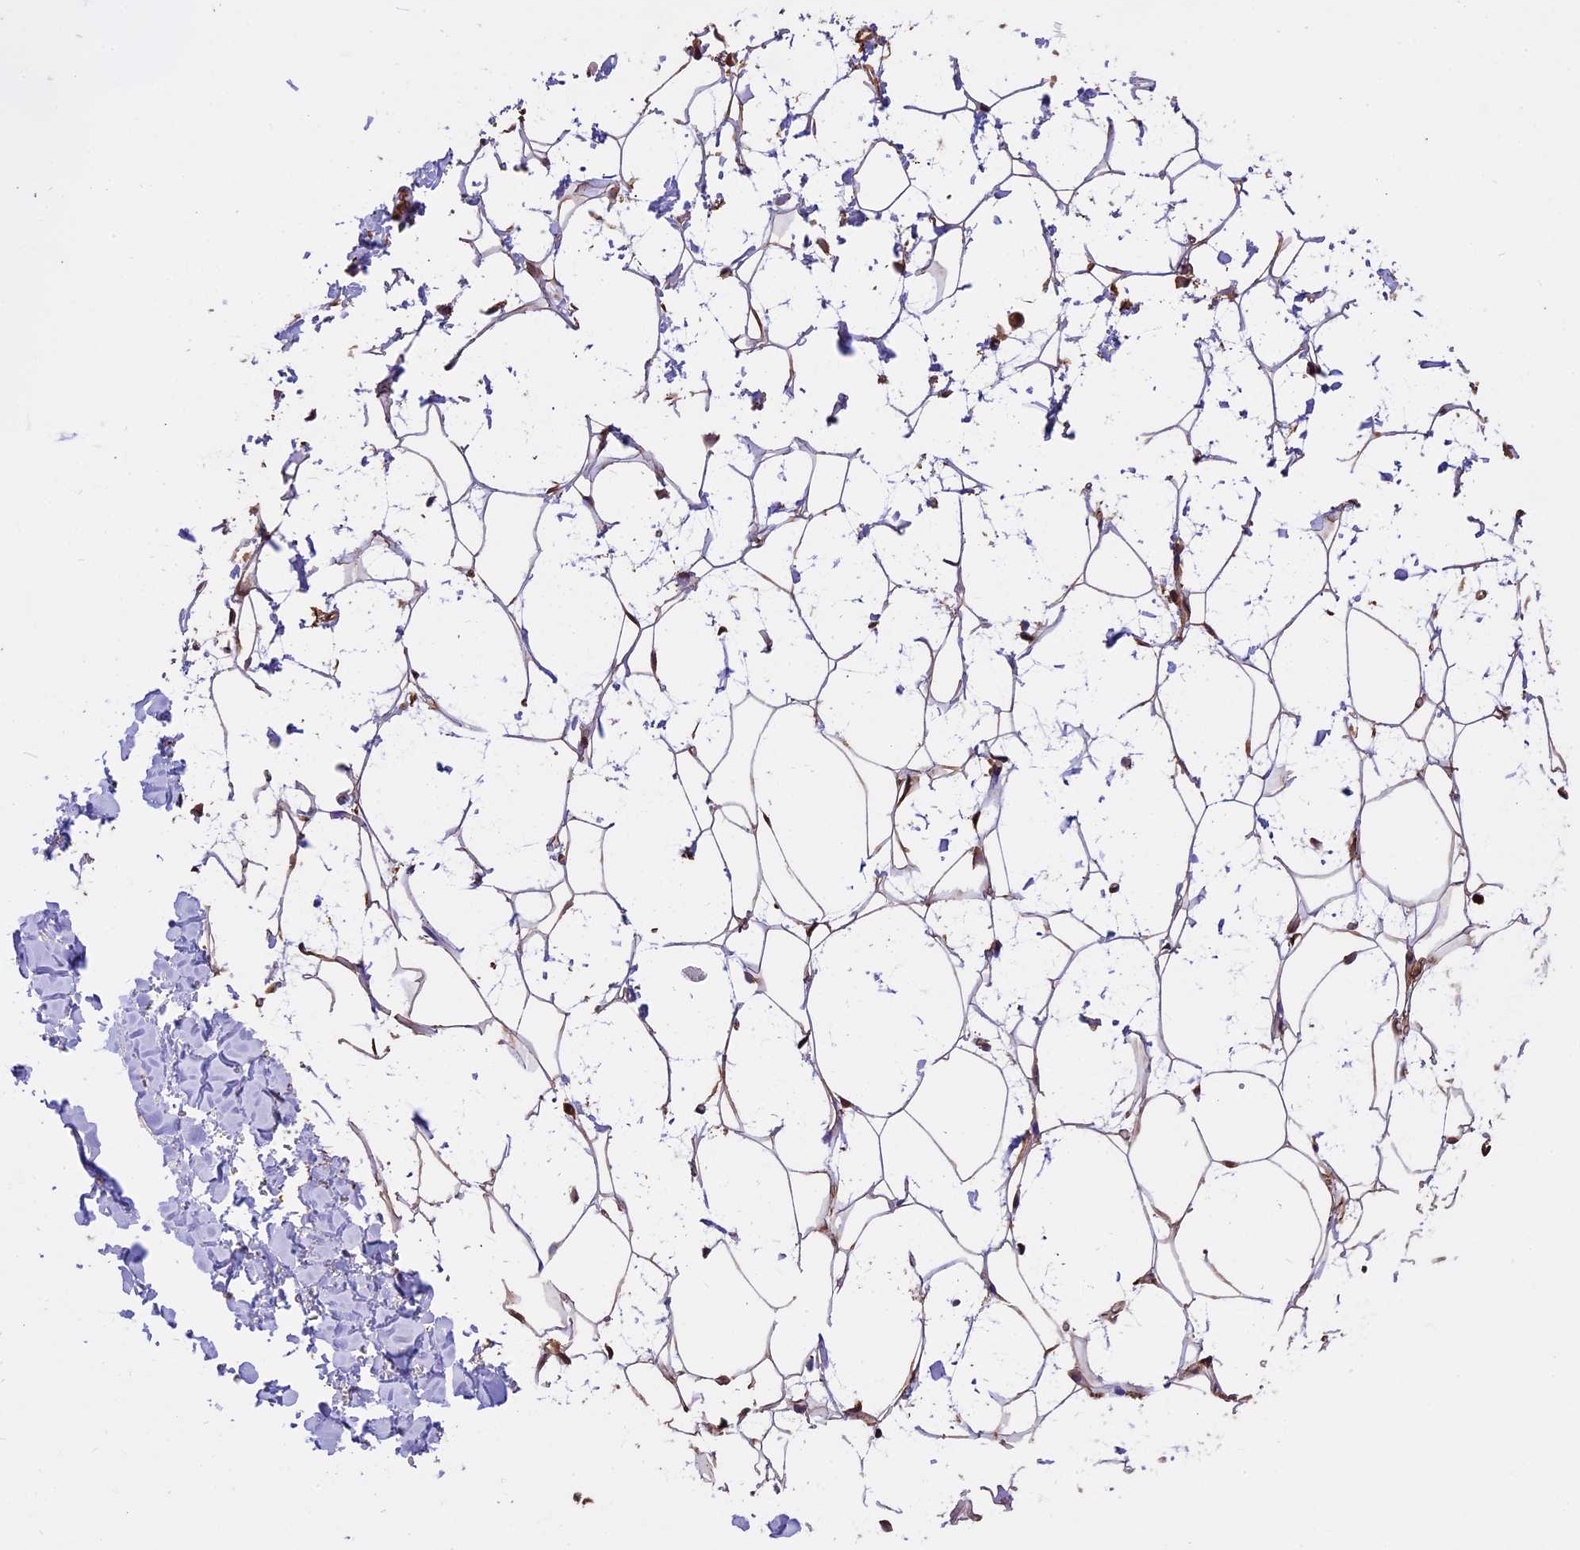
{"staining": {"intensity": "weak", "quantity": ">75%", "location": "cytoplasmic/membranous"}, "tissue": "adipose tissue", "cell_type": "Adipocytes", "image_type": "normal", "snomed": [{"axis": "morphology", "description": "Normal tissue, NOS"}, {"axis": "topography", "description": "Breast"}], "caption": "A low amount of weak cytoplasmic/membranous expression is identified in approximately >75% of adipocytes in unremarkable adipose tissue.", "gene": "CHMP2A", "patient": {"sex": "female", "age": 26}}